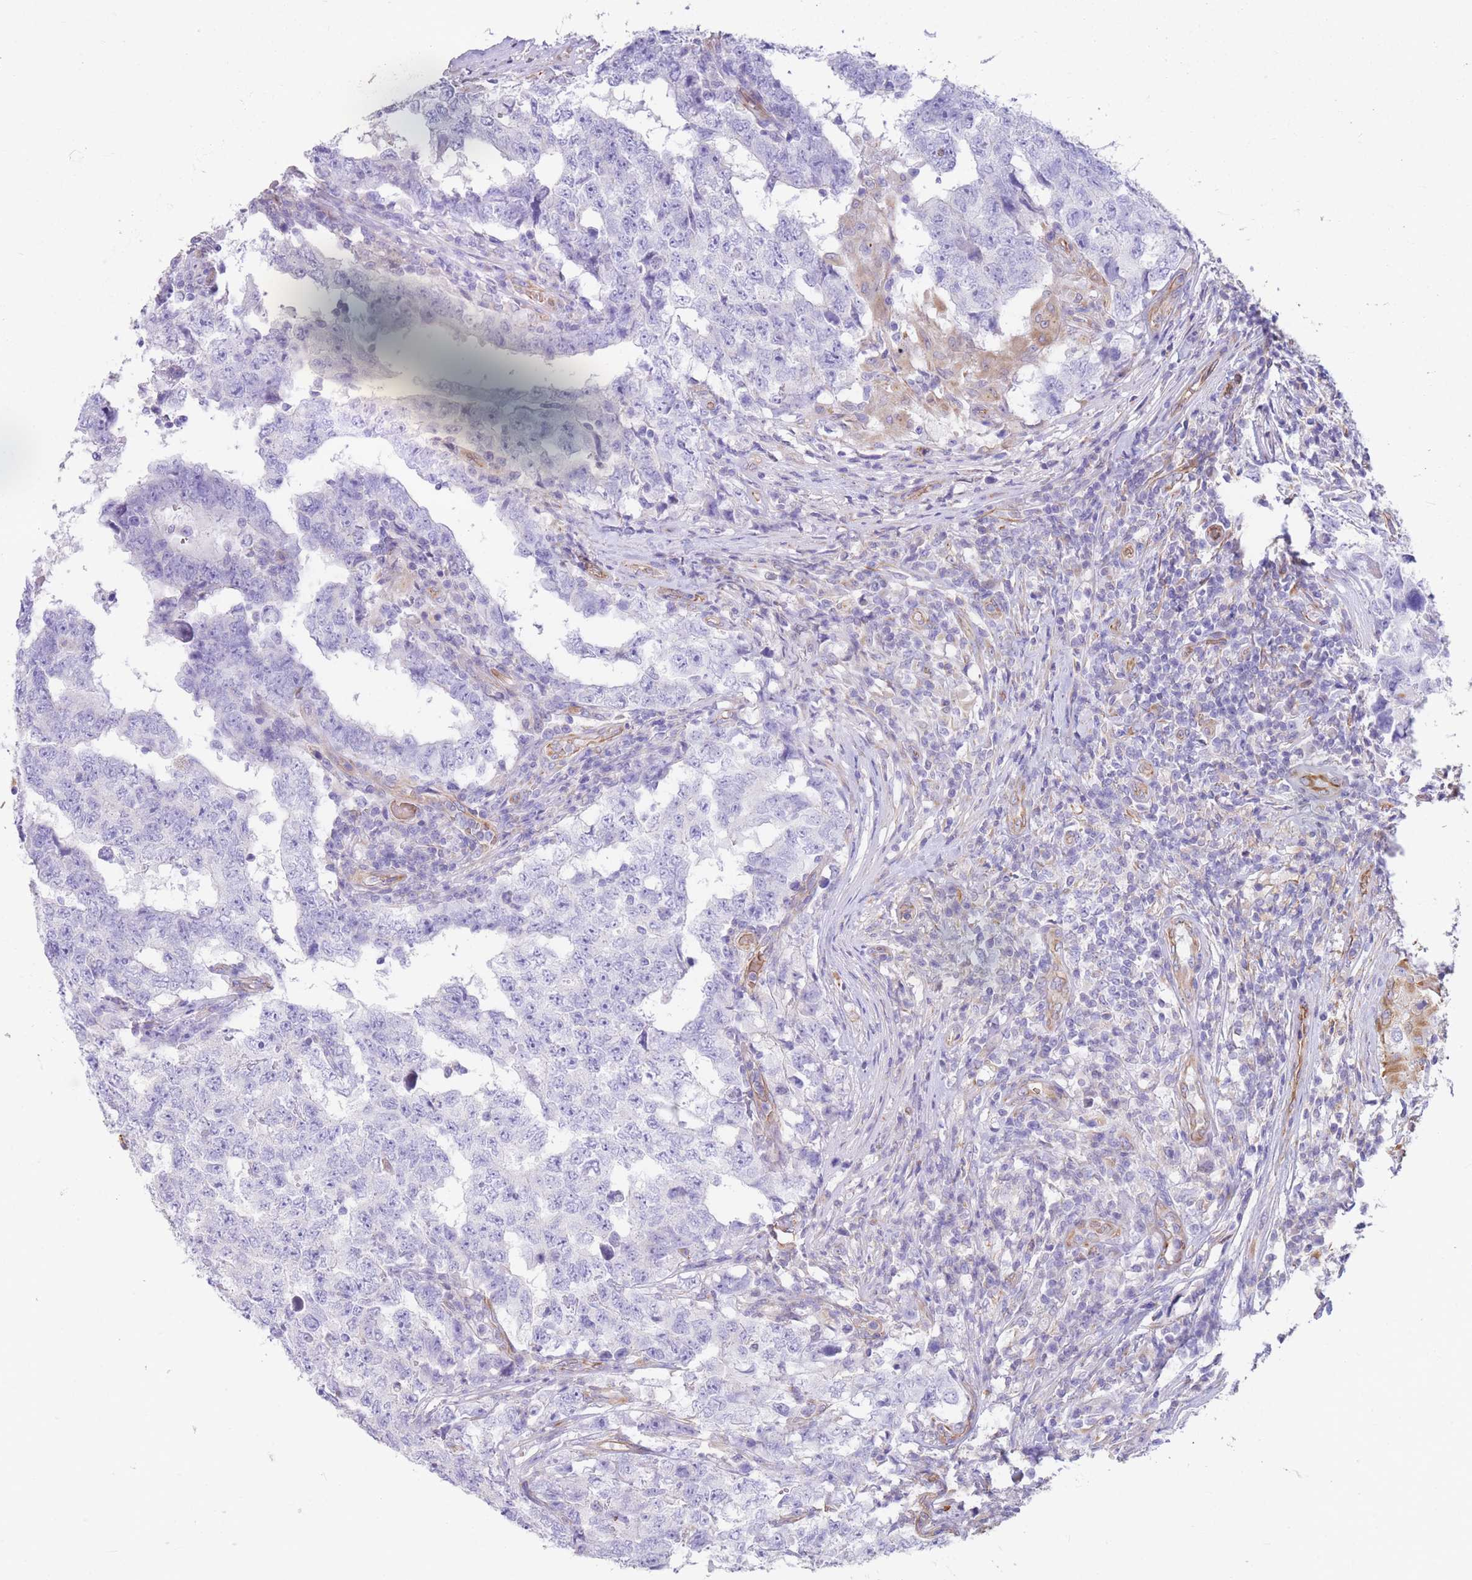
{"staining": {"intensity": "negative", "quantity": "none", "location": "none"}, "tissue": "testis cancer", "cell_type": "Tumor cells", "image_type": "cancer", "snomed": [{"axis": "morphology", "description": "Carcinoma, Embryonal, NOS"}, {"axis": "topography", "description": "Testis"}], "caption": "Testis embryonal carcinoma was stained to show a protein in brown. There is no significant expression in tumor cells.", "gene": "ANKRD53", "patient": {"sex": "male", "age": 25}}